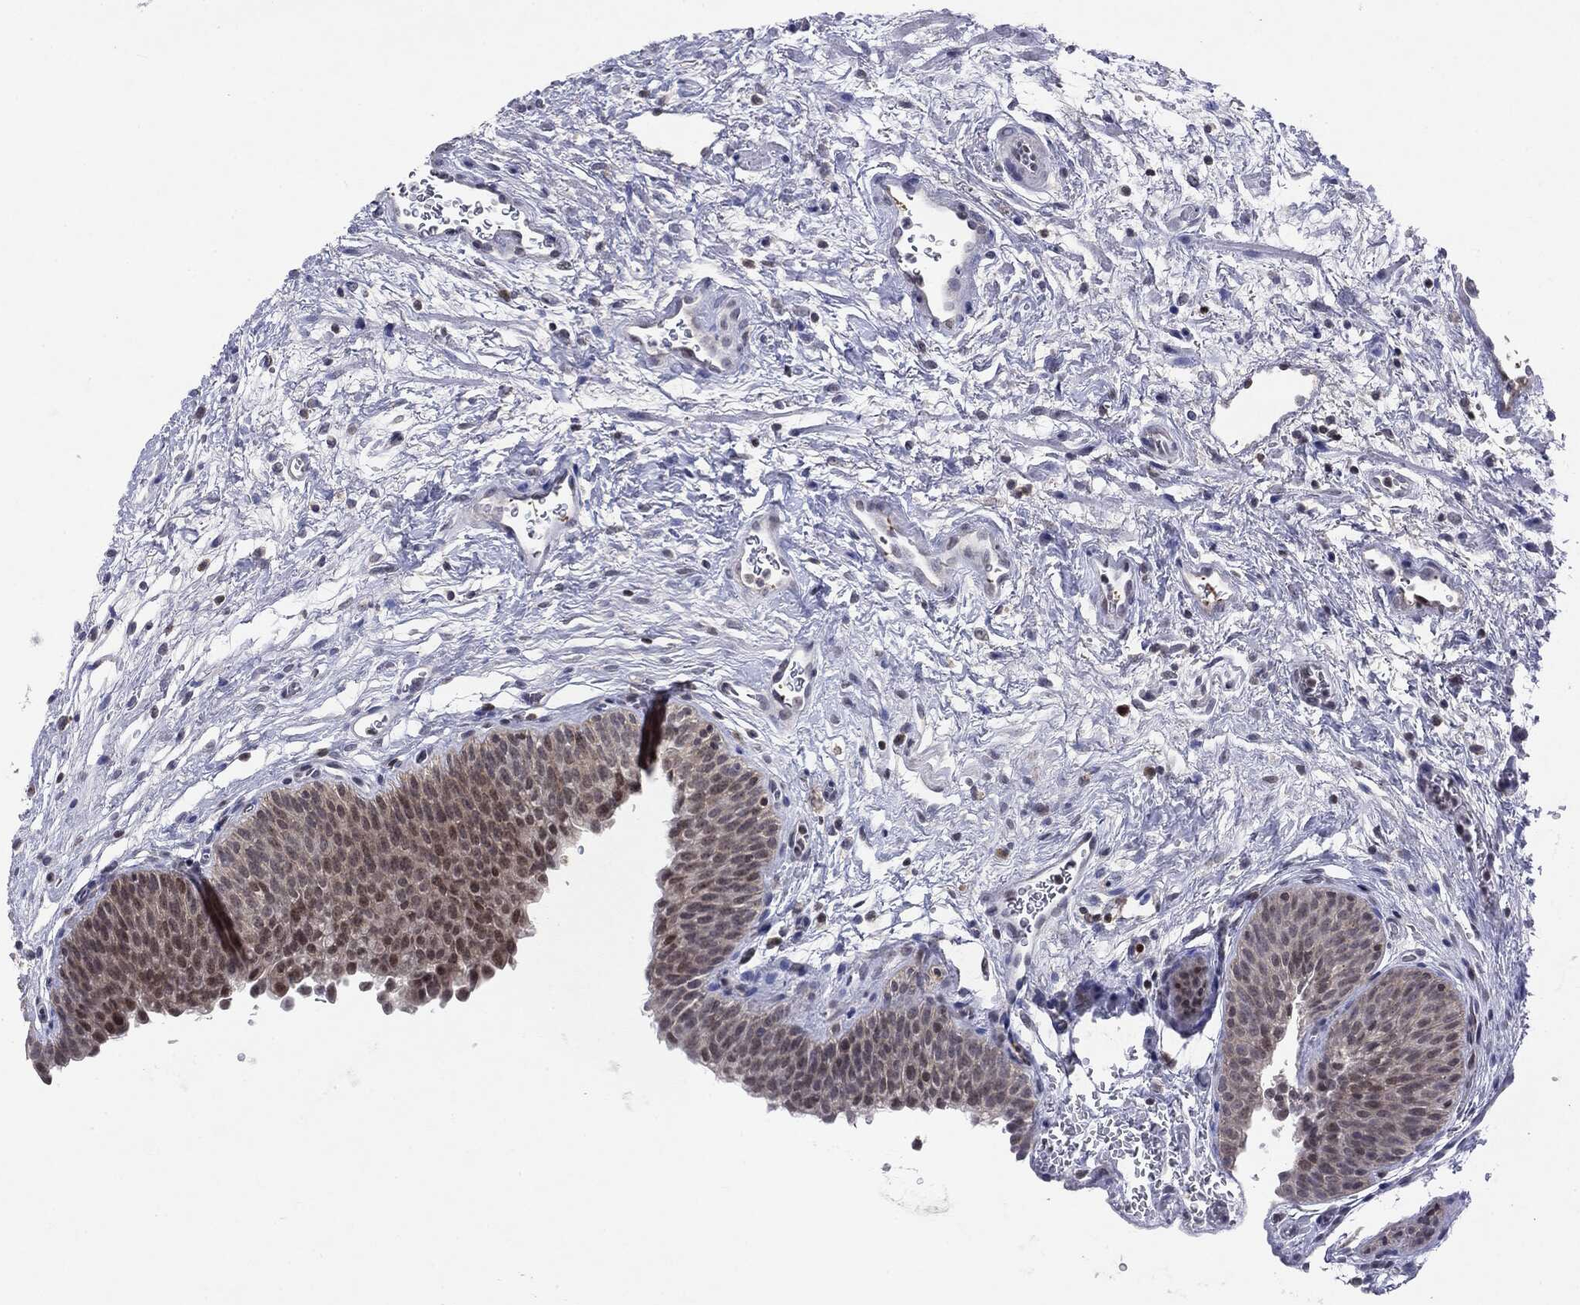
{"staining": {"intensity": "weak", "quantity": "<25%", "location": "cytoplasmic/membranous,nuclear"}, "tissue": "urinary bladder", "cell_type": "Urothelial cells", "image_type": "normal", "snomed": [{"axis": "morphology", "description": "Normal tissue, NOS"}, {"axis": "topography", "description": "Urinary bladder"}], "caption": "The immunohistochemistry photomicrograph has no significant positivity in urothelial cells of urinary bladder. (DAB IHC with hematoxylin counter stain).", "gene": "KIF2C", "patient": {"sex": "male", "age": 37}}